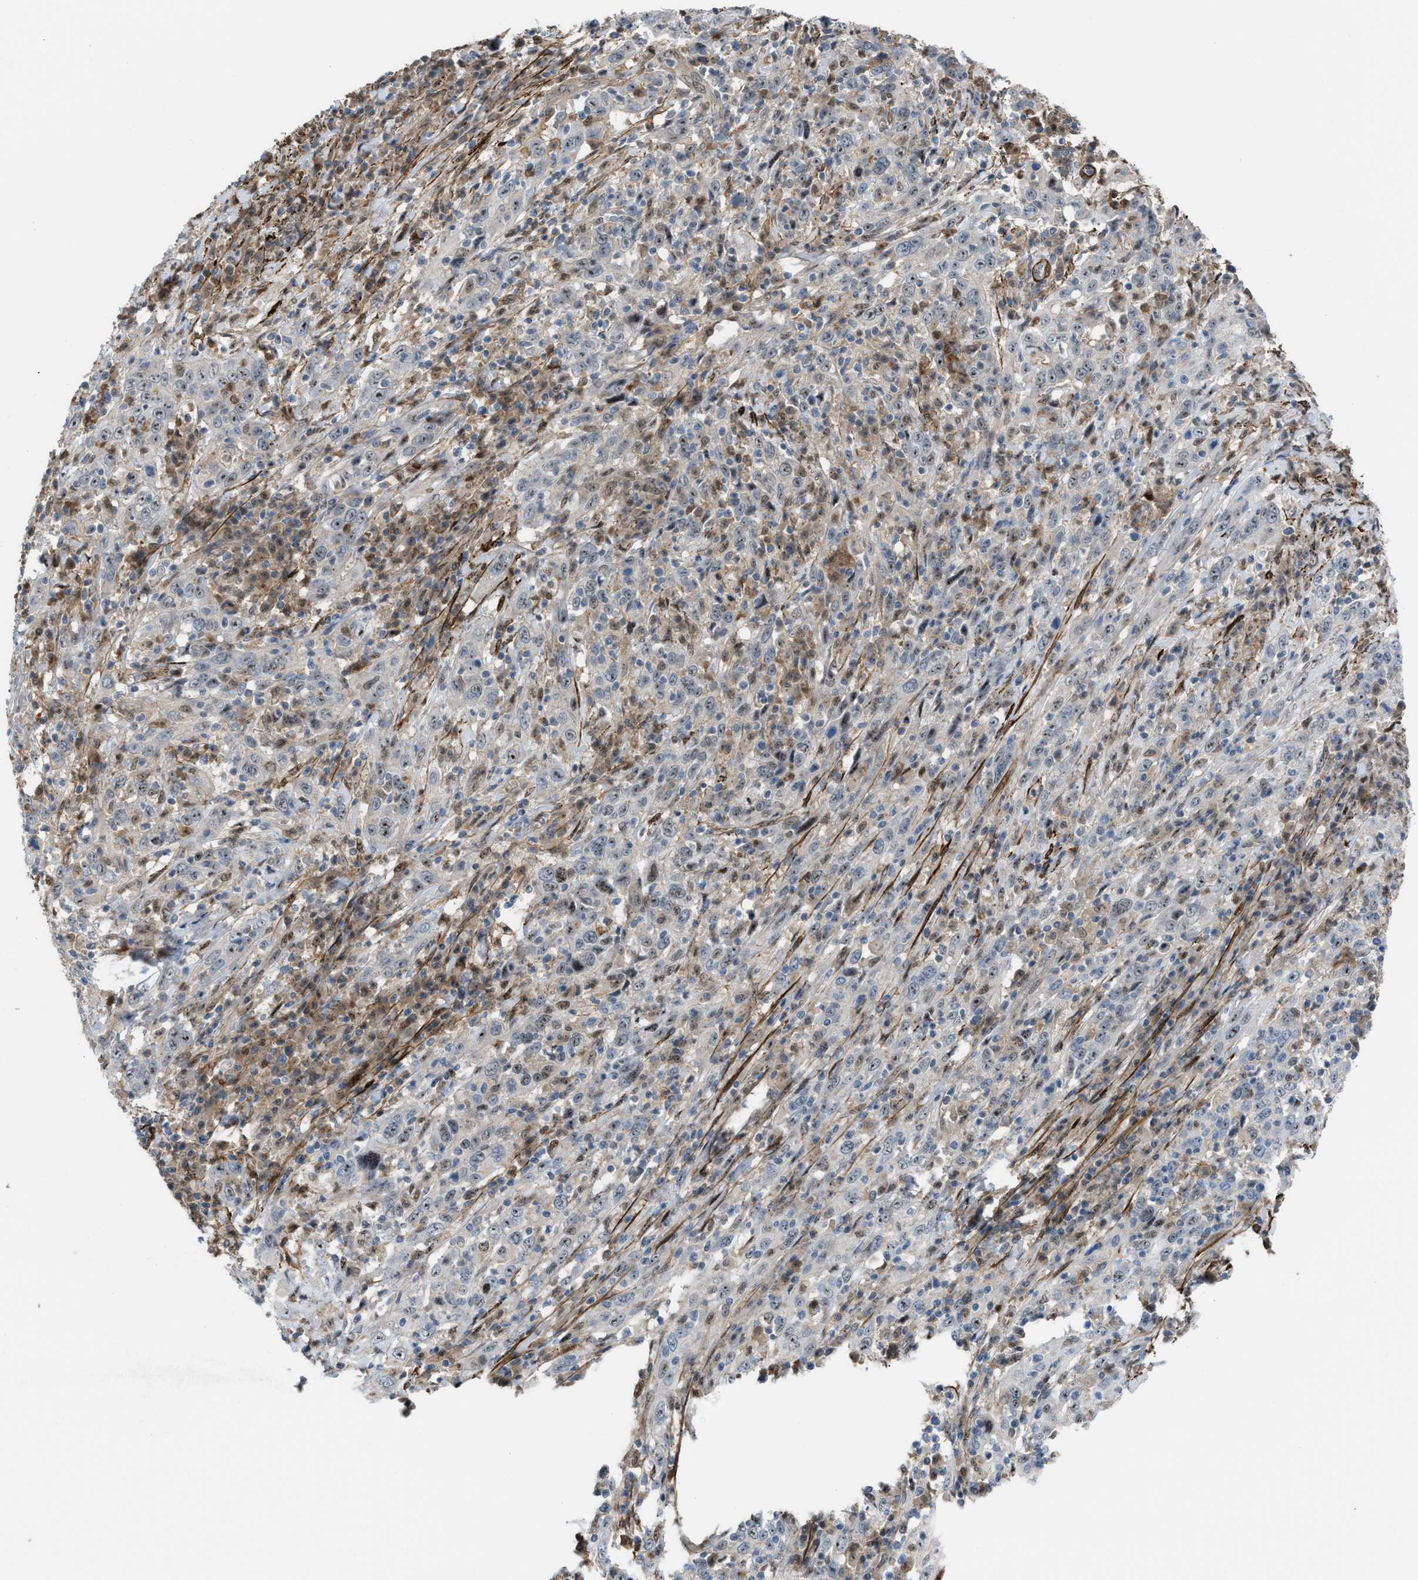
{"staining": {"intensity": "weak", "quantity": ">75%", "location": "nuclear"}, "tissue": "cervical cancer", "cell_type": "Tumor cells", "image_type": "cancer", "snomed": [{"axis": "morphology", "description": "Squamous cell carcinoma, NOS"}, {"axis": "topography", "description": "Cervix"}], "caption": "There is low levels of weak nuclear staining in tumor cells of cervical cancer (squamous cell carcinoma), as demonstrated by immunohistochemical staining (brown color).", "gene": "NQO2", "patient": {"sex": "female", "age": 46}}